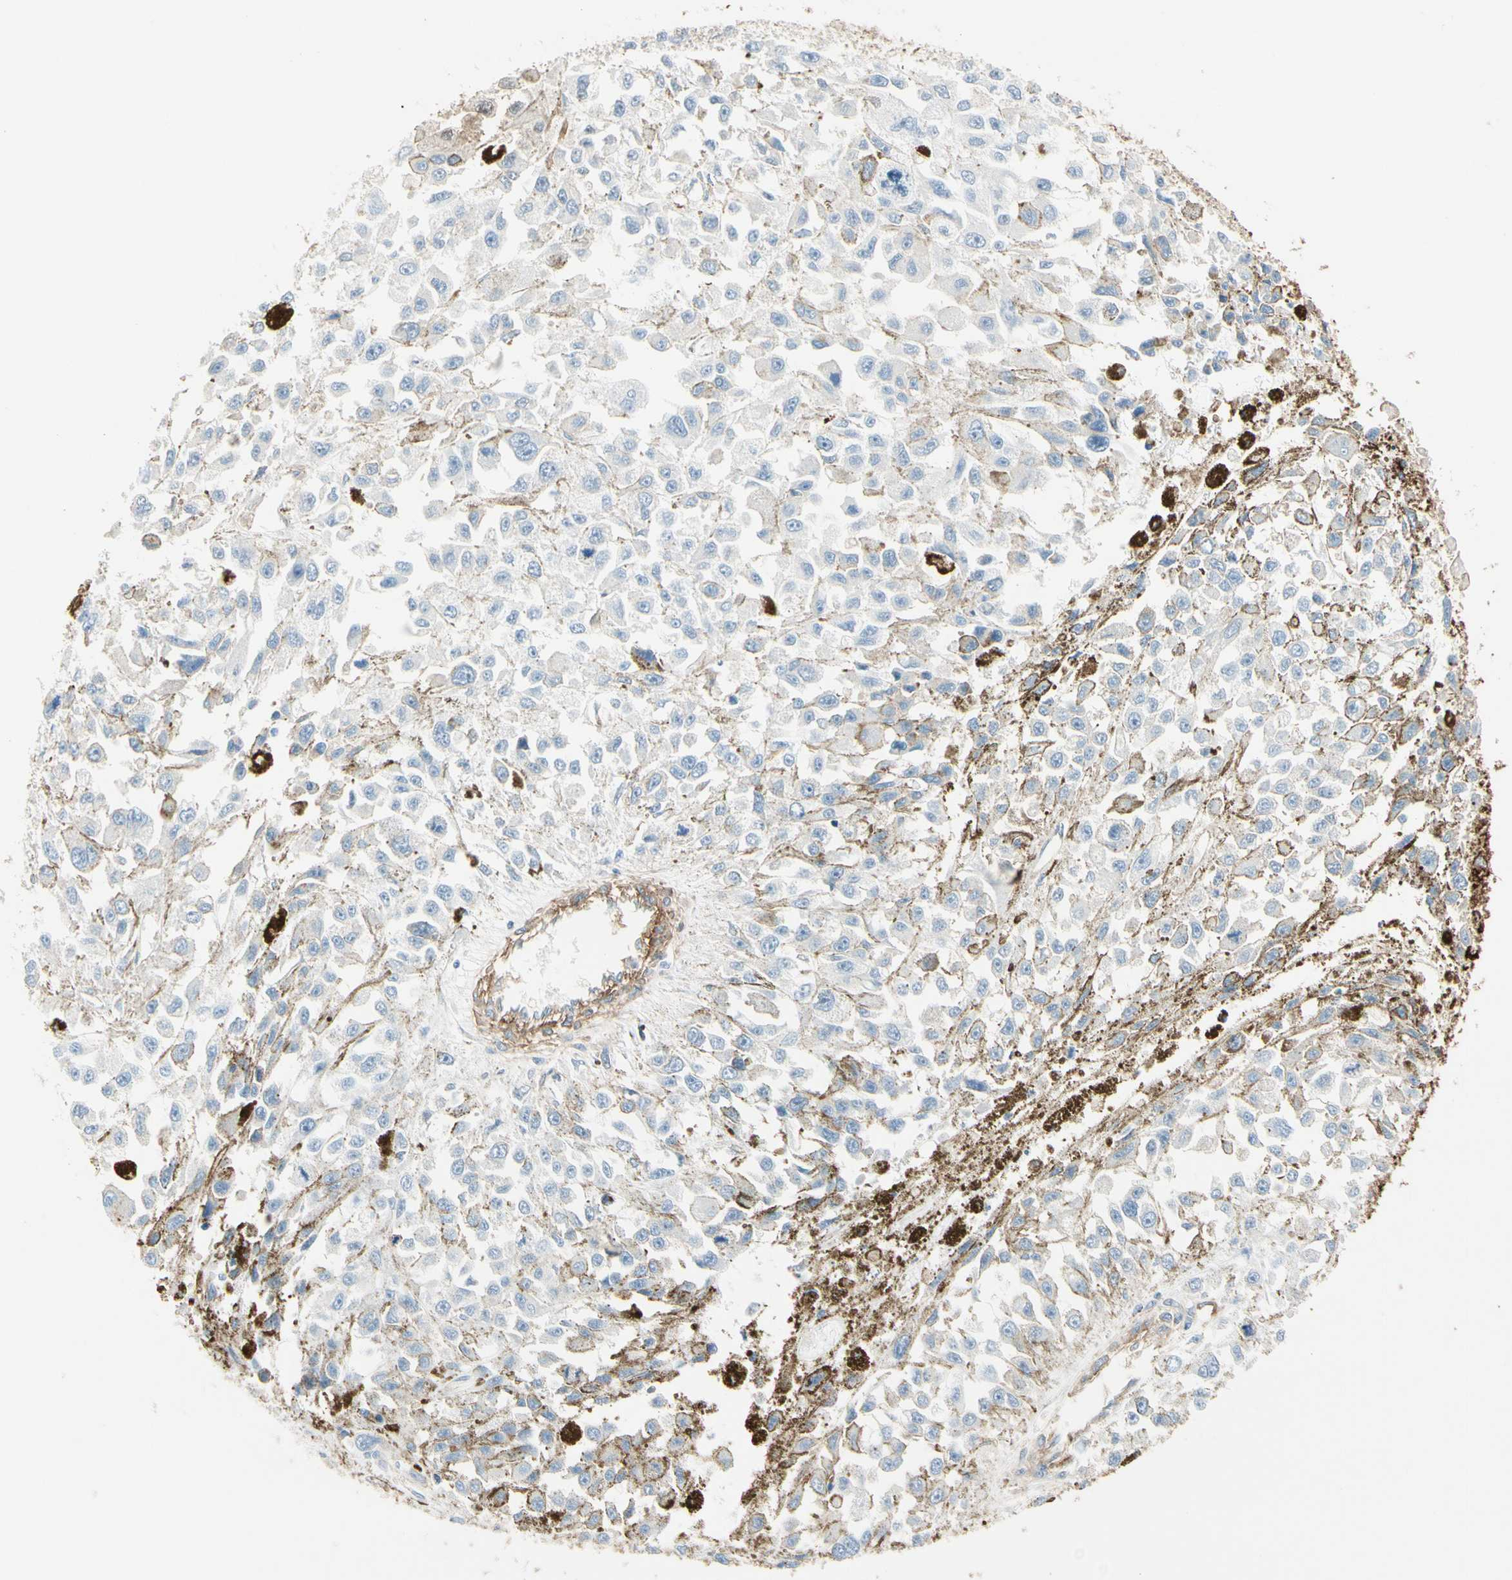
{"staining": {"intensity": "moderate", "quantity": "<25%", "location": "cytoplasmic/membranous"}, "tissue": "melanoma", "cell_type": "Tumor cells", "image_type": "cancer", "snomed": [{"axis": "morphology", "description": "Malignant melanoma, Metastatic site"}, {"axis": "topography", "description": "Lymph node"}], "caption": "This micrograph reveals IHC staining of human melanoma, with low moderate cytoplasmic/membranous positivity in about <25% of tumor cells.", "gene": "ITGA3", "patient": {"sex": "male", "age": 59}}